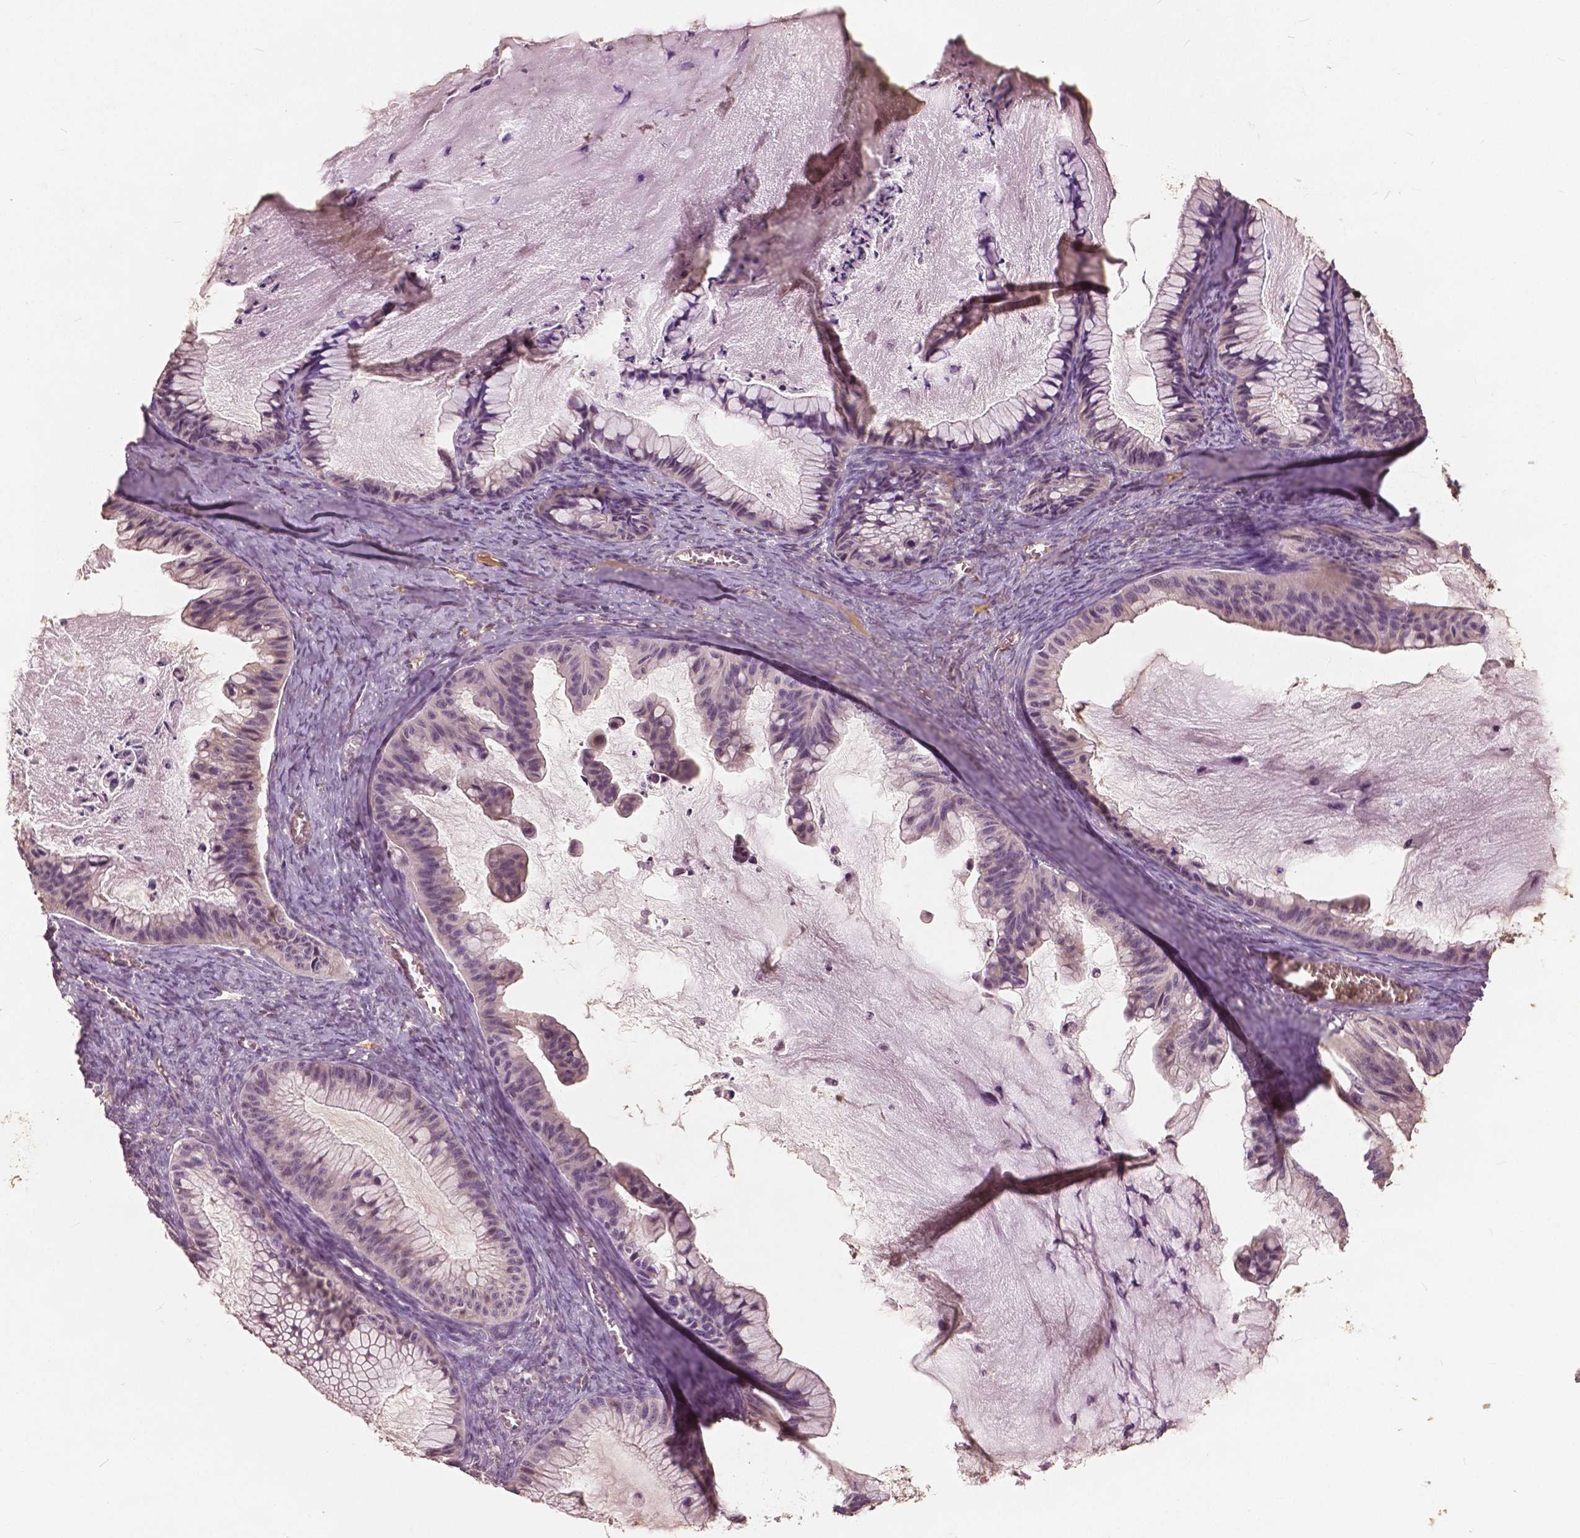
{"staining": {"intensity": "weak", "quantity": "<25%", "location": "nuclear"}, "tissue": "ovarian cancer", "cell_type": "Tumor cells", "image_type": "cancer", "snomed": [{"axis": "morphology", "description": "Cystadenocarcinoma, mucinous, NOS"}, {"axis": "topography", "description": "Ovary"}], "caption": "Ovarian cancer was stained to show a protein in brown. There is no significant staining in tumor cells.", "gene": "ANGPTL4", "patient": {"sex": "female", "age": 72}}